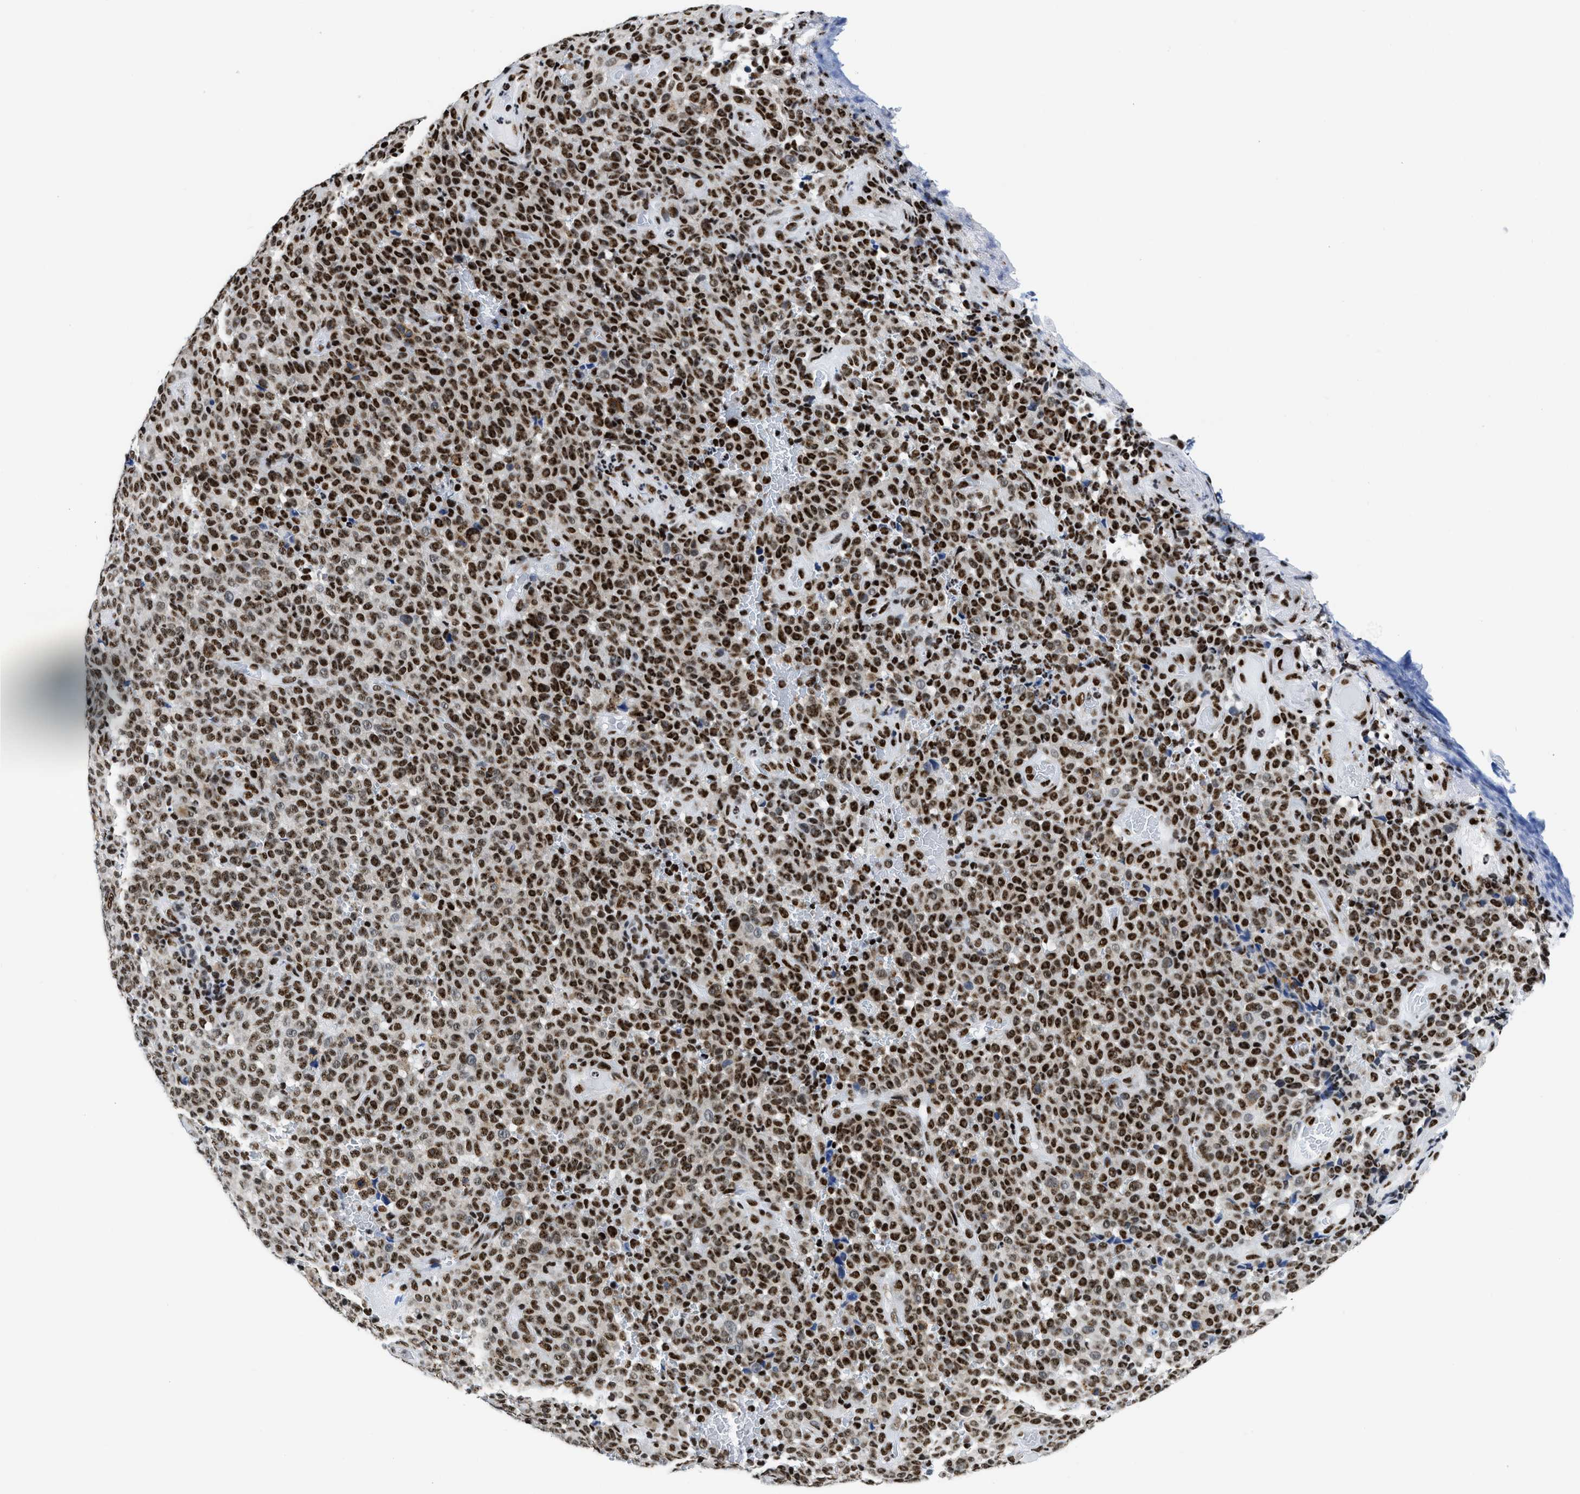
{"staining": {"intensity": "strong", "quantity": ">75%", "location": "nuclear"}, "tissue": "melanoma", "cell_type": "Tumor cells", "image_type": "cancer", "snomed": [{"axis": "morphology", "description": "Malignant melanoma, NOS"}, {"axis": "topography", "description": "Skin"}], "caption": "IHC micrograph of malignant melanoma stained for a protein (brown), which displays high levels of strong nuclear expression in approximately >75% of tumor cells.", "gene": "RBM8A", "patient": {"sex": "female", "age": 82}}